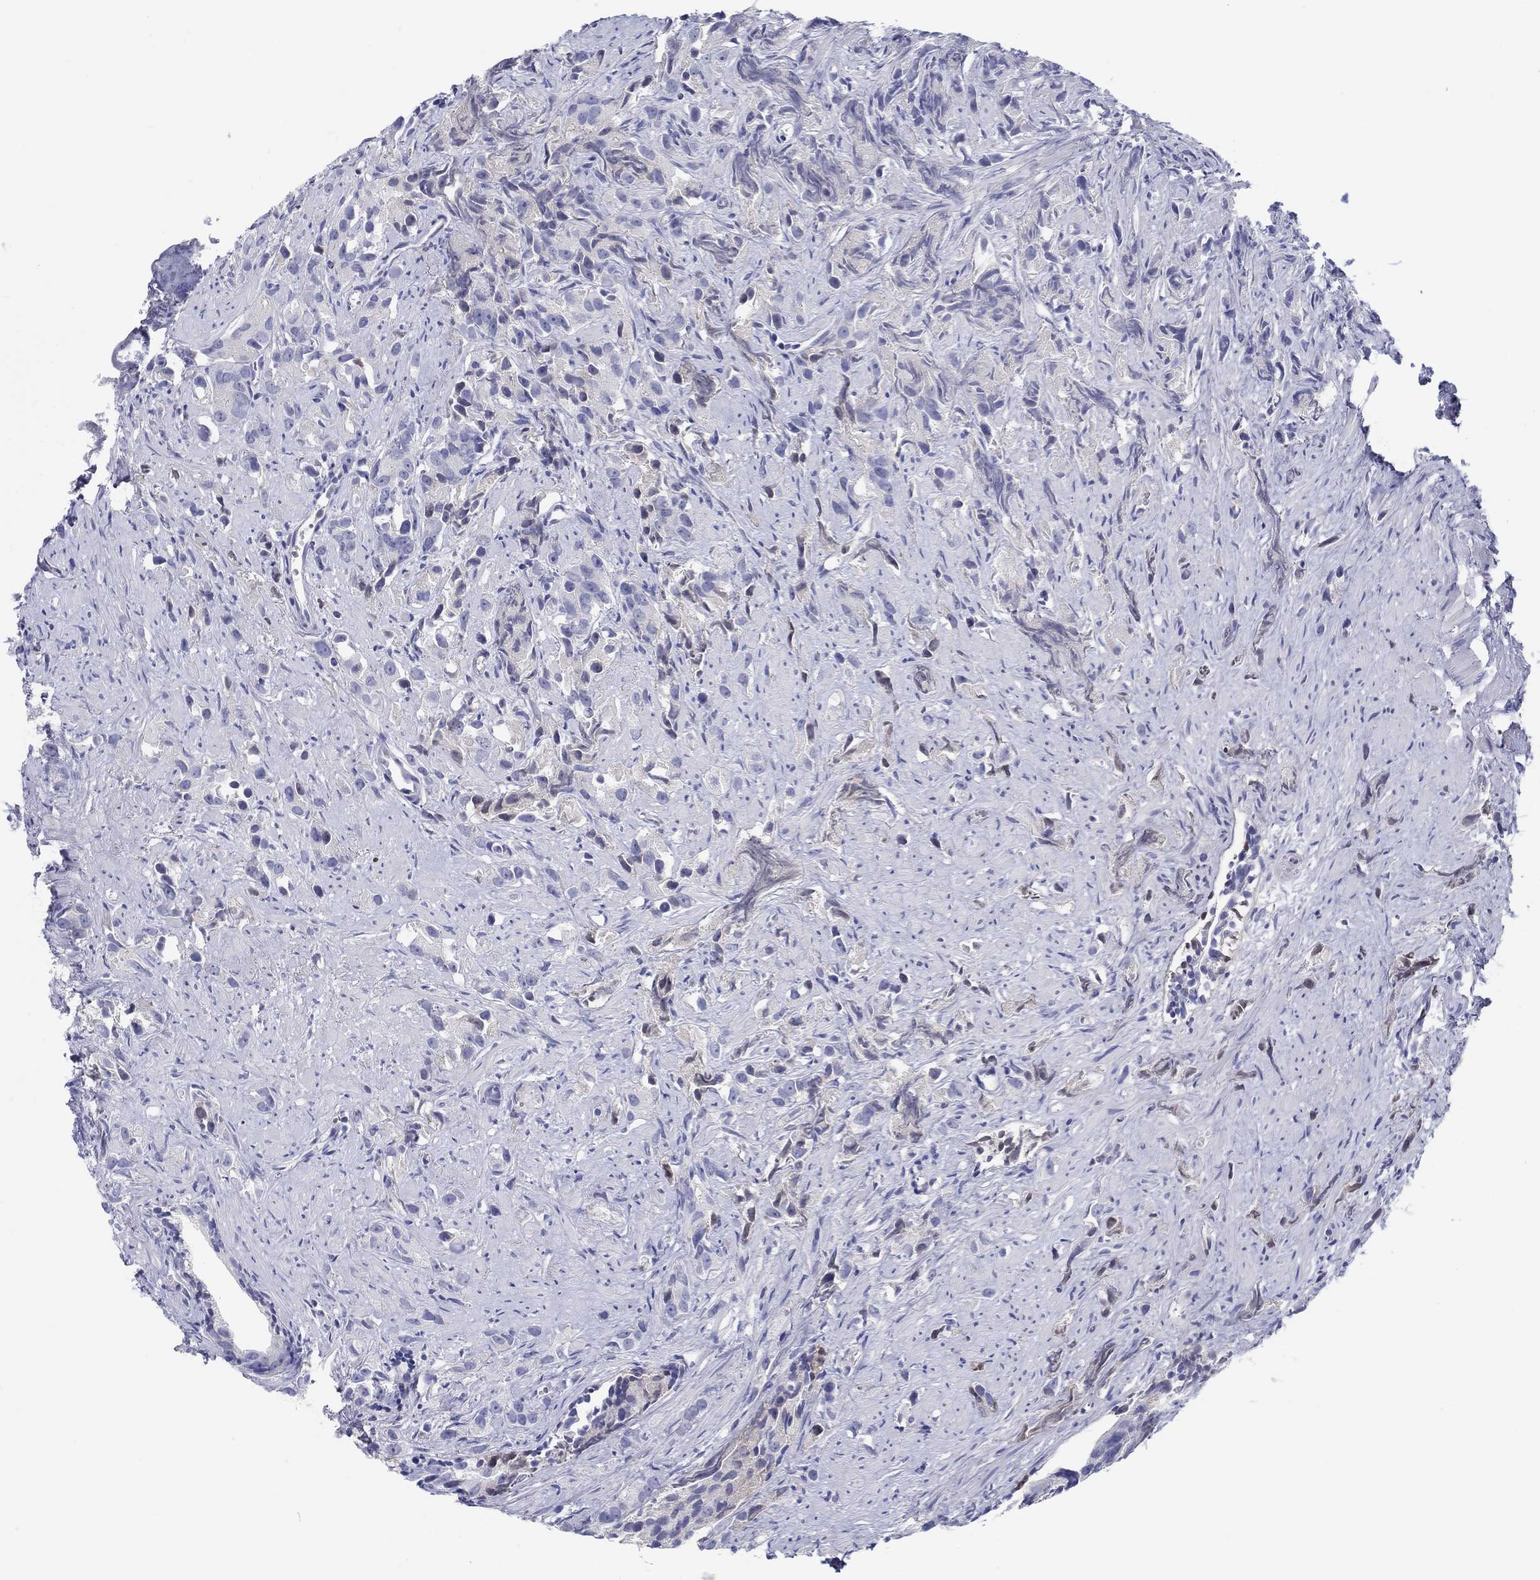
{"staining": {"intensity": "negative", "quantity": "none", "location": "none"}, "tissue": "prostate cancer", "cell_type": "Tumor cells", "image_type": "cancer", "snomed": [{"axis": "morphology", "description": "Adenocarcinoma, High grade"}, {"axis": "topography", "description": "Prostate"}], "caption": "DAB (3,3'-diaminobenzidine) immunohistochemical staining of prostate cancer shows no significant expression in tumor cells.", "gene": "HAPLN4", "patient": {"sex": "male", "age": 90}}